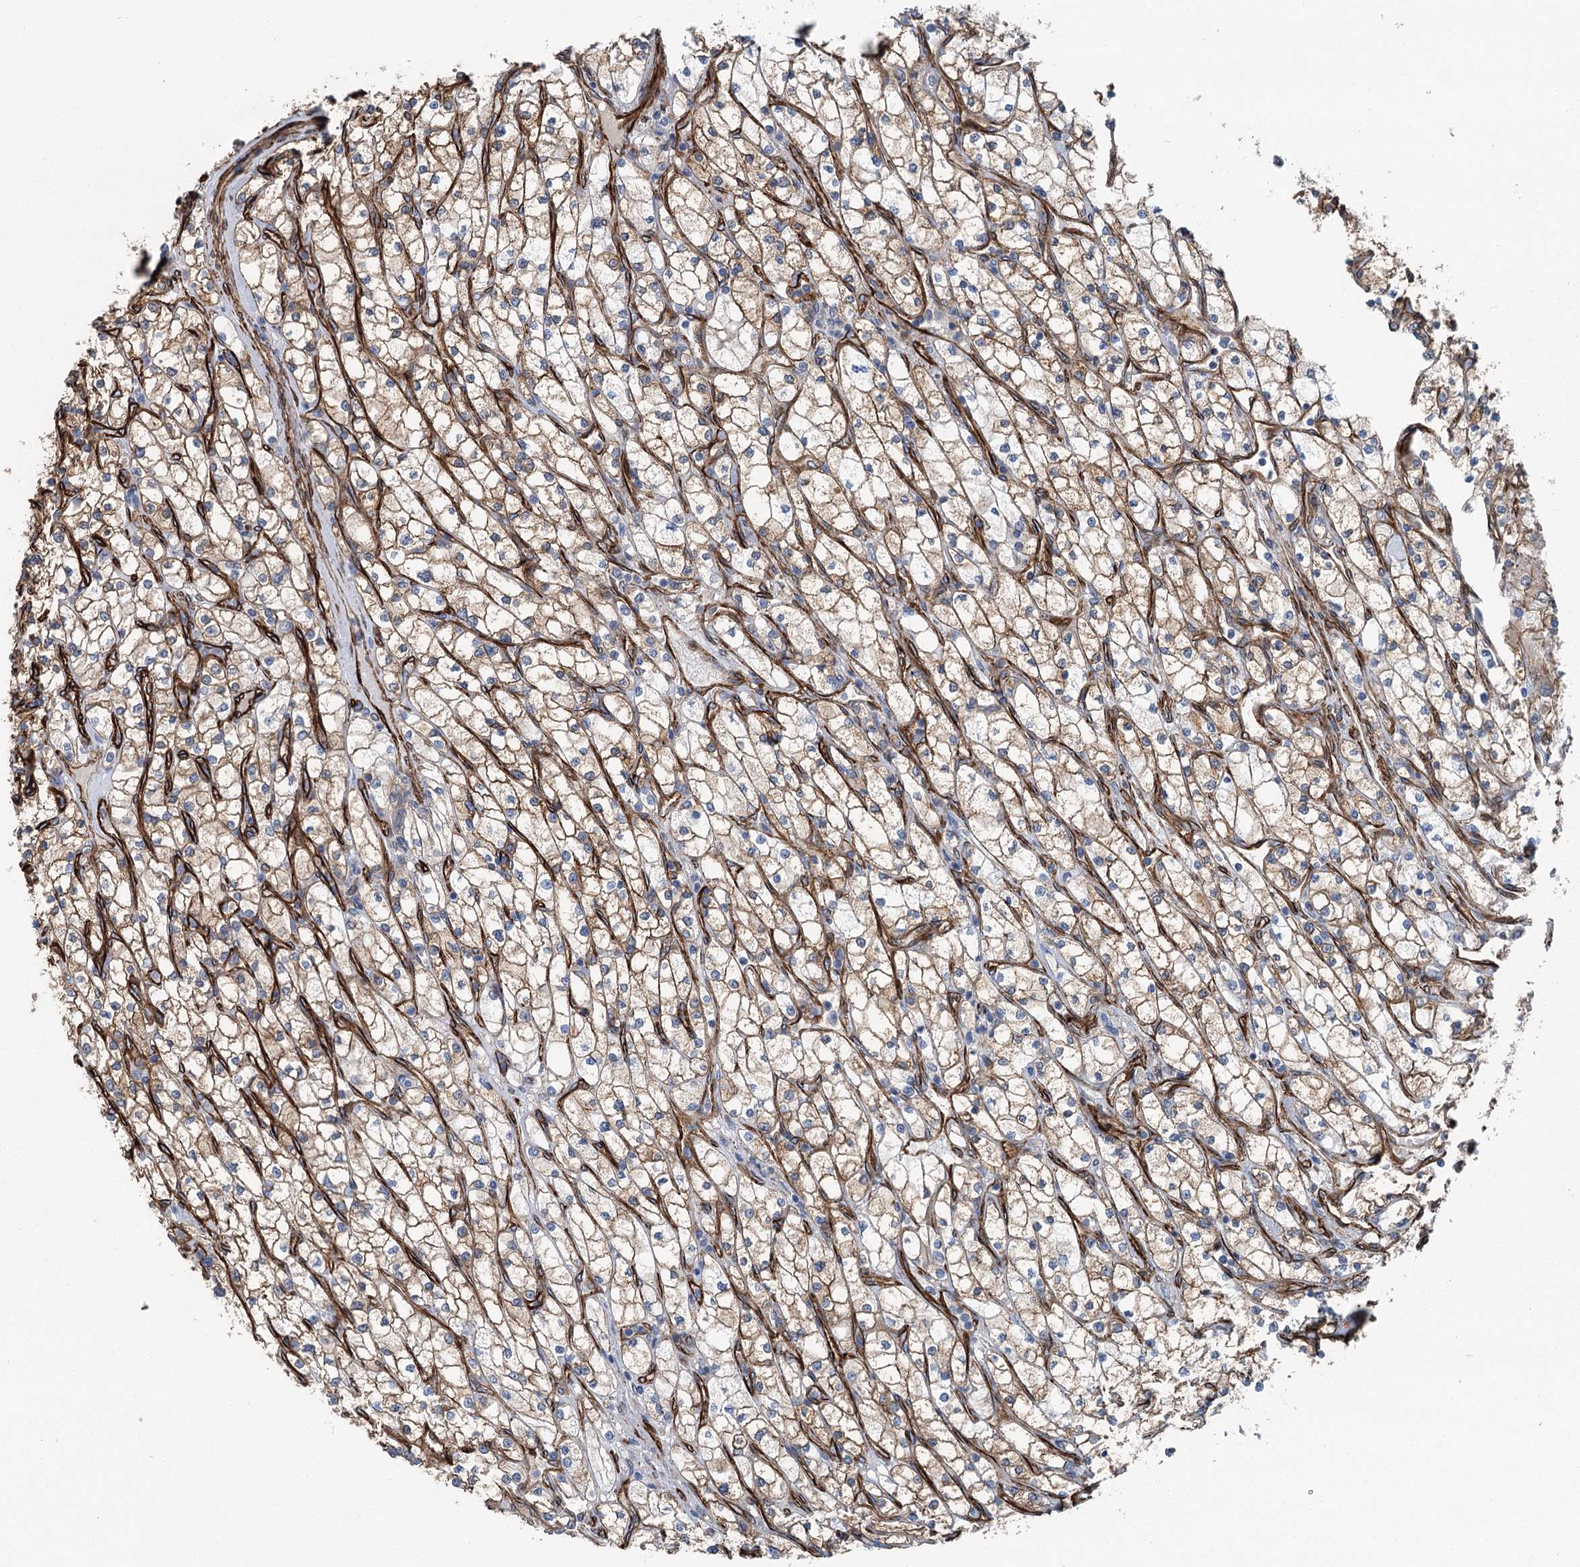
{"staining": {"intensity": "weak", "quantity": ">75%", "location": "cytoplasmic/membranous"}, "tissue": "renal cancer", "cell_type": "Tumor cells", "image_type": "cancer", "snomed": [{"axis": "morphology", "description": "Adenocarcinoma, NOS"}, {"axis": "topography", "description": "Kidney"}], "caption": "IHC (DAB) staining of human adenocarcinoma (renal) reveals weak cytoplasmic/membranous protein staining in about >75% of tumor cells. (brown staining indicates protein expression, while blue staining denotes nuclei).", "gene": "IQSEC1", "patient": {"sex": "male", "age": 80}}